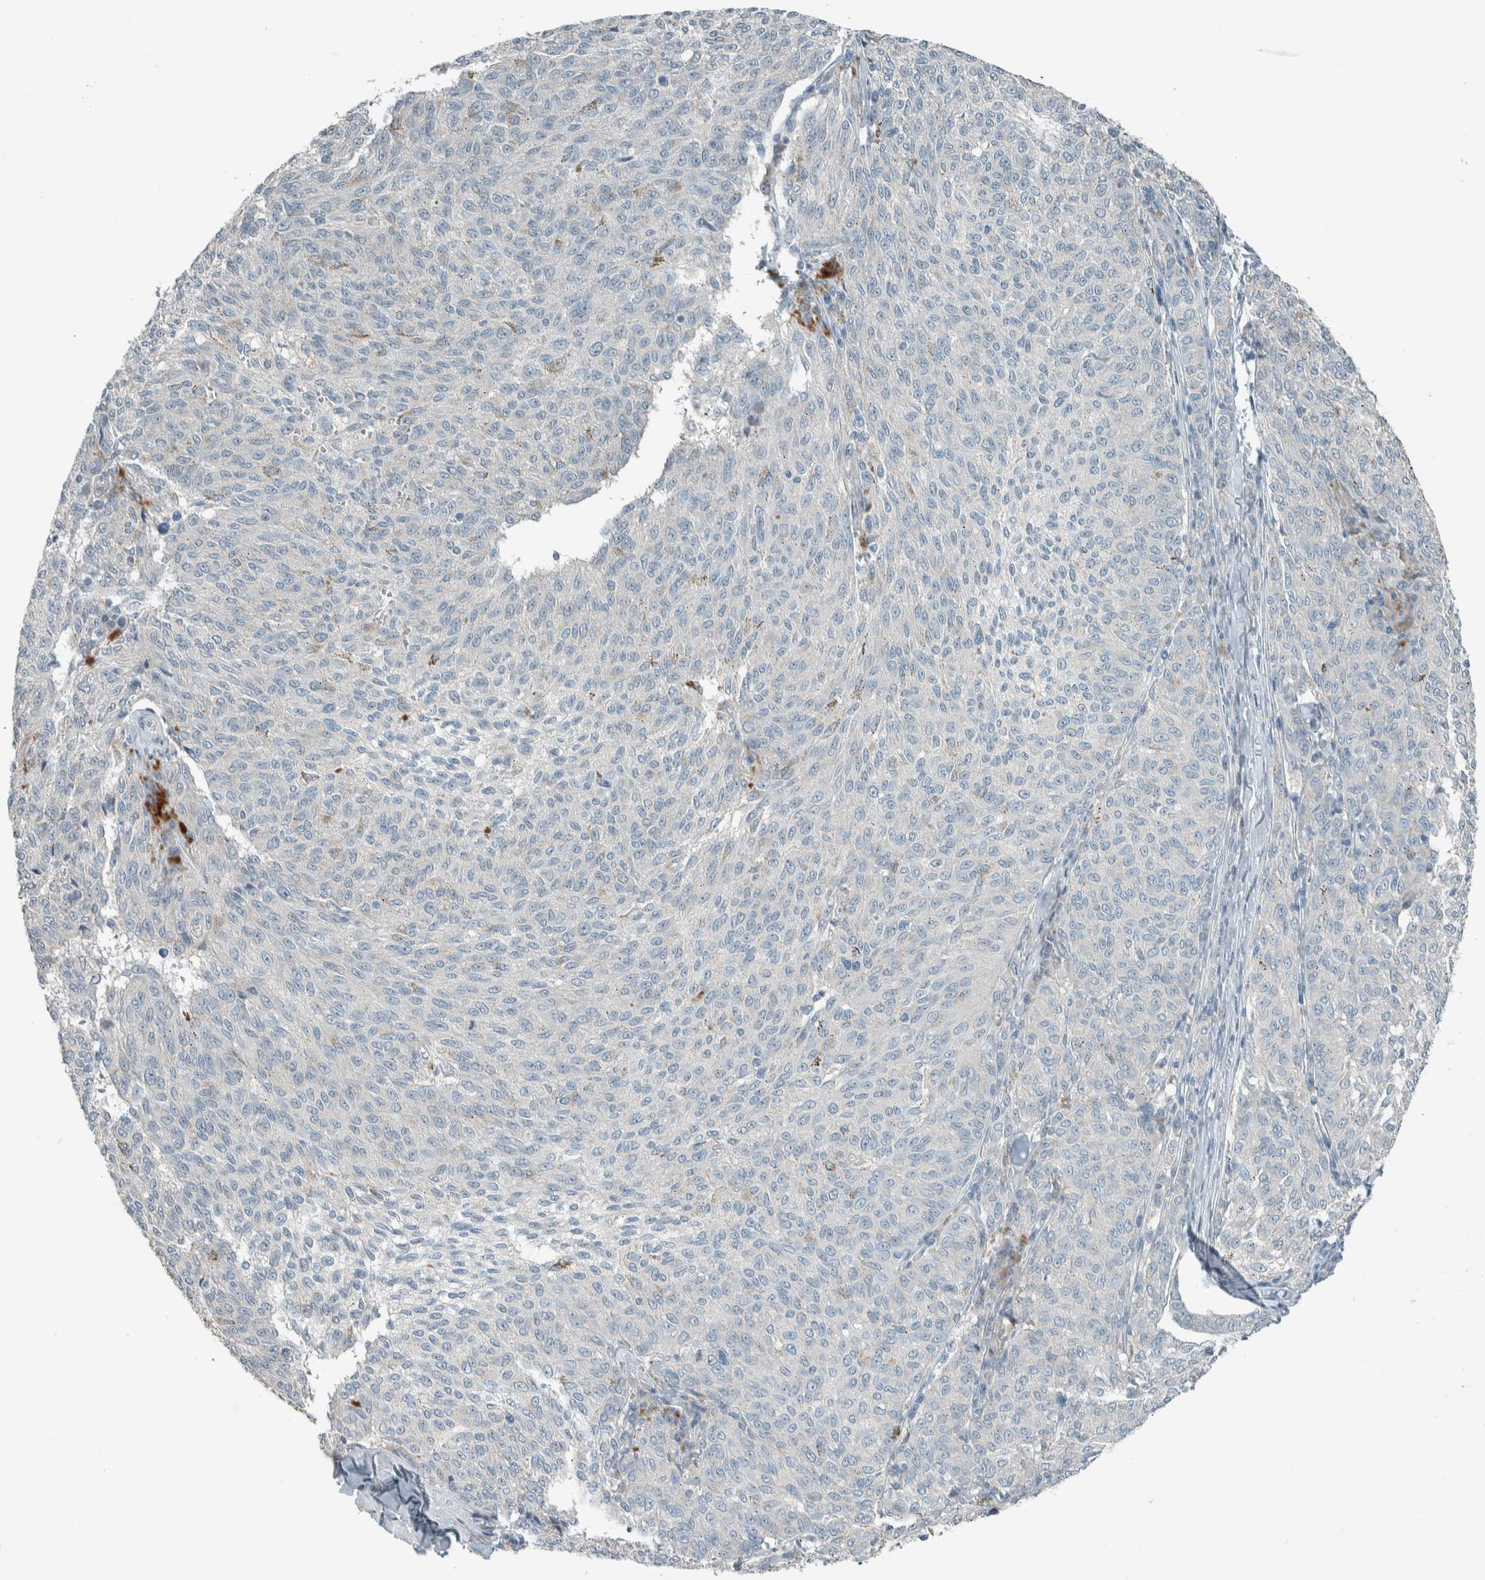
{"staining": {"intensity": "negative", "quantity": "none", "location": "none"}, "tissue": "melanoma", "cell_type": "Tumor cells", "image_type": "cancer", "snomed": [{"axis": "morphology", "description": "Malignant melanoma, NOS"}, {"axis": "topography", "description": "Skin"}], "caption": "Human malignant melanoma stained for a protein using immunohistochemistry reveals no expression in tumor cells.", "gene": "CERCAM", "patient": {"sex": "female", "age": 72}}